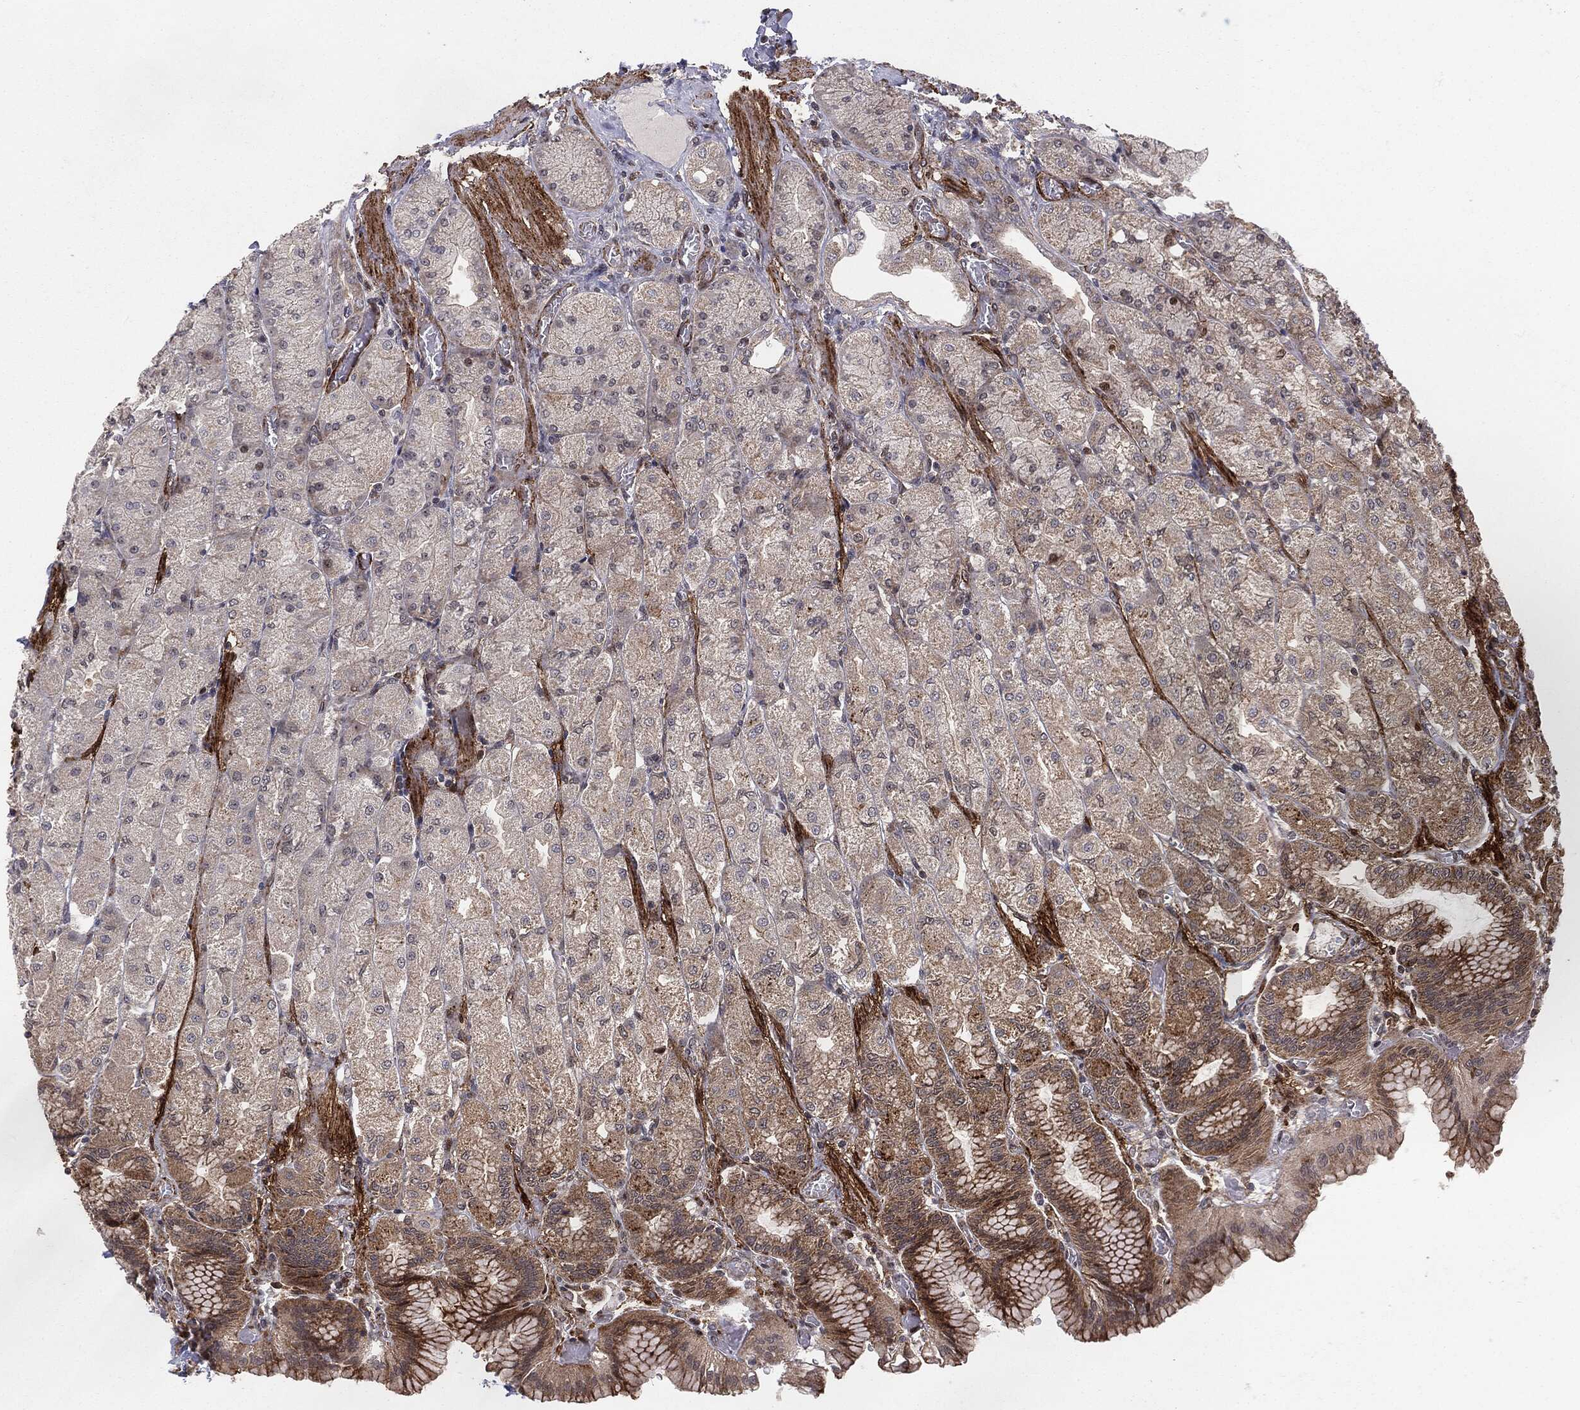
{"staining": {"intensity": "moderate", "quantity": "<25%", "location": "cytoplasmic/membranous"}, "tissue": "stomach", "cell_type": "Glandular cells", "image_type": "normal", "snomed": [{"axis": "morphology", "description": "Normal tissue, NOS"}, {"axis": "morphology", "description": "Adenocarcinoma, NOS"}, {"axis": "morphology", "description": "Adenocarcinoma, High grade"}, {"axis": "topography", "description": "Stomach, upper"}, {"axis": "topography", "description": "Stomach"}], "caption": "Protein expression analysis of normal stomach reveals moderate cytoplasmic/membranous expression in about <25% of glandular cells.", "gene": "PTEN", "patient": {"sex": "female", "age": 65}}